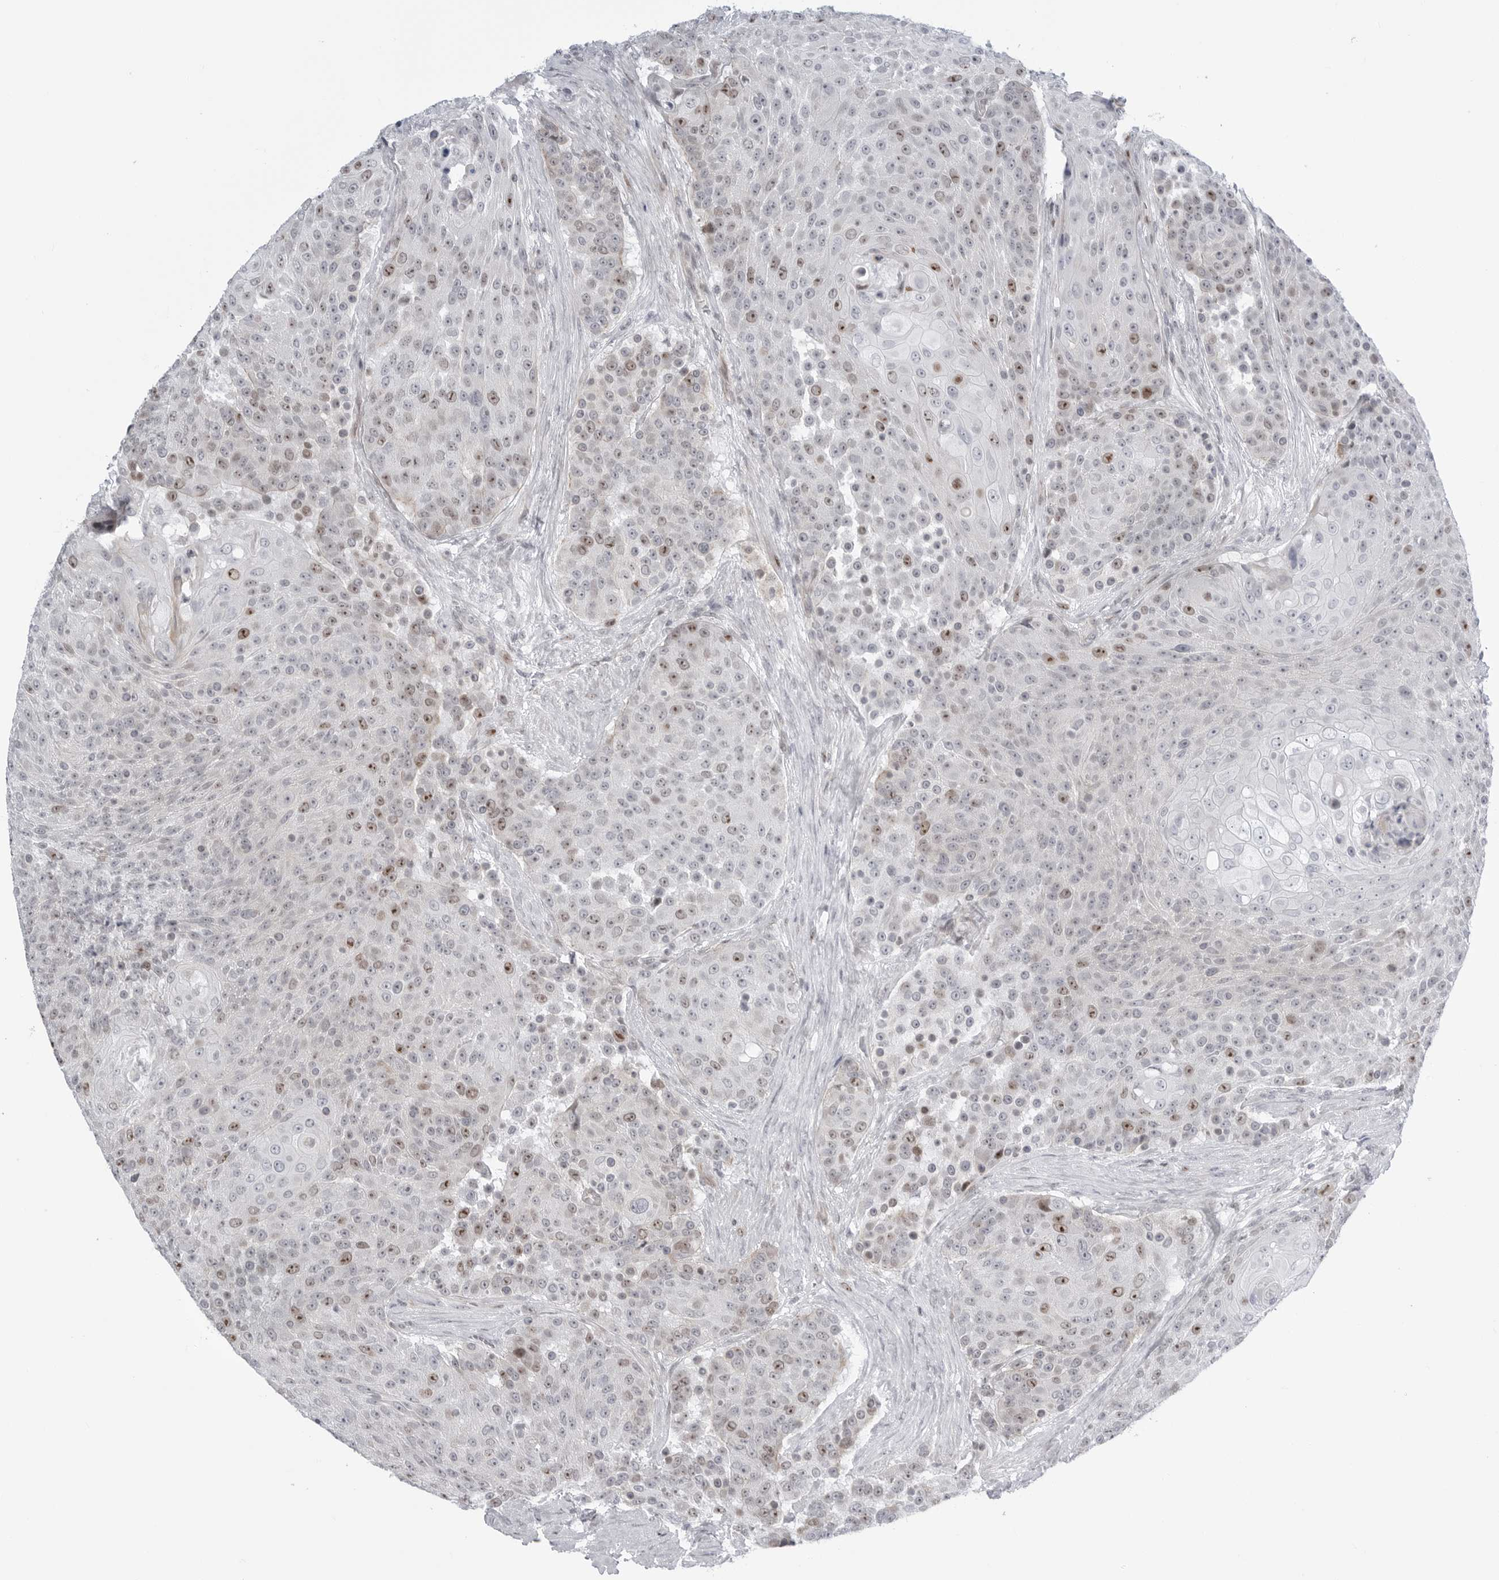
{"staining": {"intensity": "moderate", "quantity": "25%-75%", "location": "nuclear"}, "tissue": "urothelial cancer", "cell_type": "Tumor cells", "image_type": "cancer", "snomed": [{"axis": "morphology", "description": "Urothelial carcinoma, High grade"}, {"axis": "topography", "description": "Urinary bladder"}], "caption": "Brown immunohistochemical staining in human urothelial cancer demonstrates moderate nuclear positivity in about 25%-75% of tumor cells. The staining was performed using DAB (3,3'-diaminobenzidine), with brown indicating positive protein expression. Nuclei are stained blue with hematoxylin.", "gene": "FAM135B", "patient": {"sex": "female", "age": 63}}